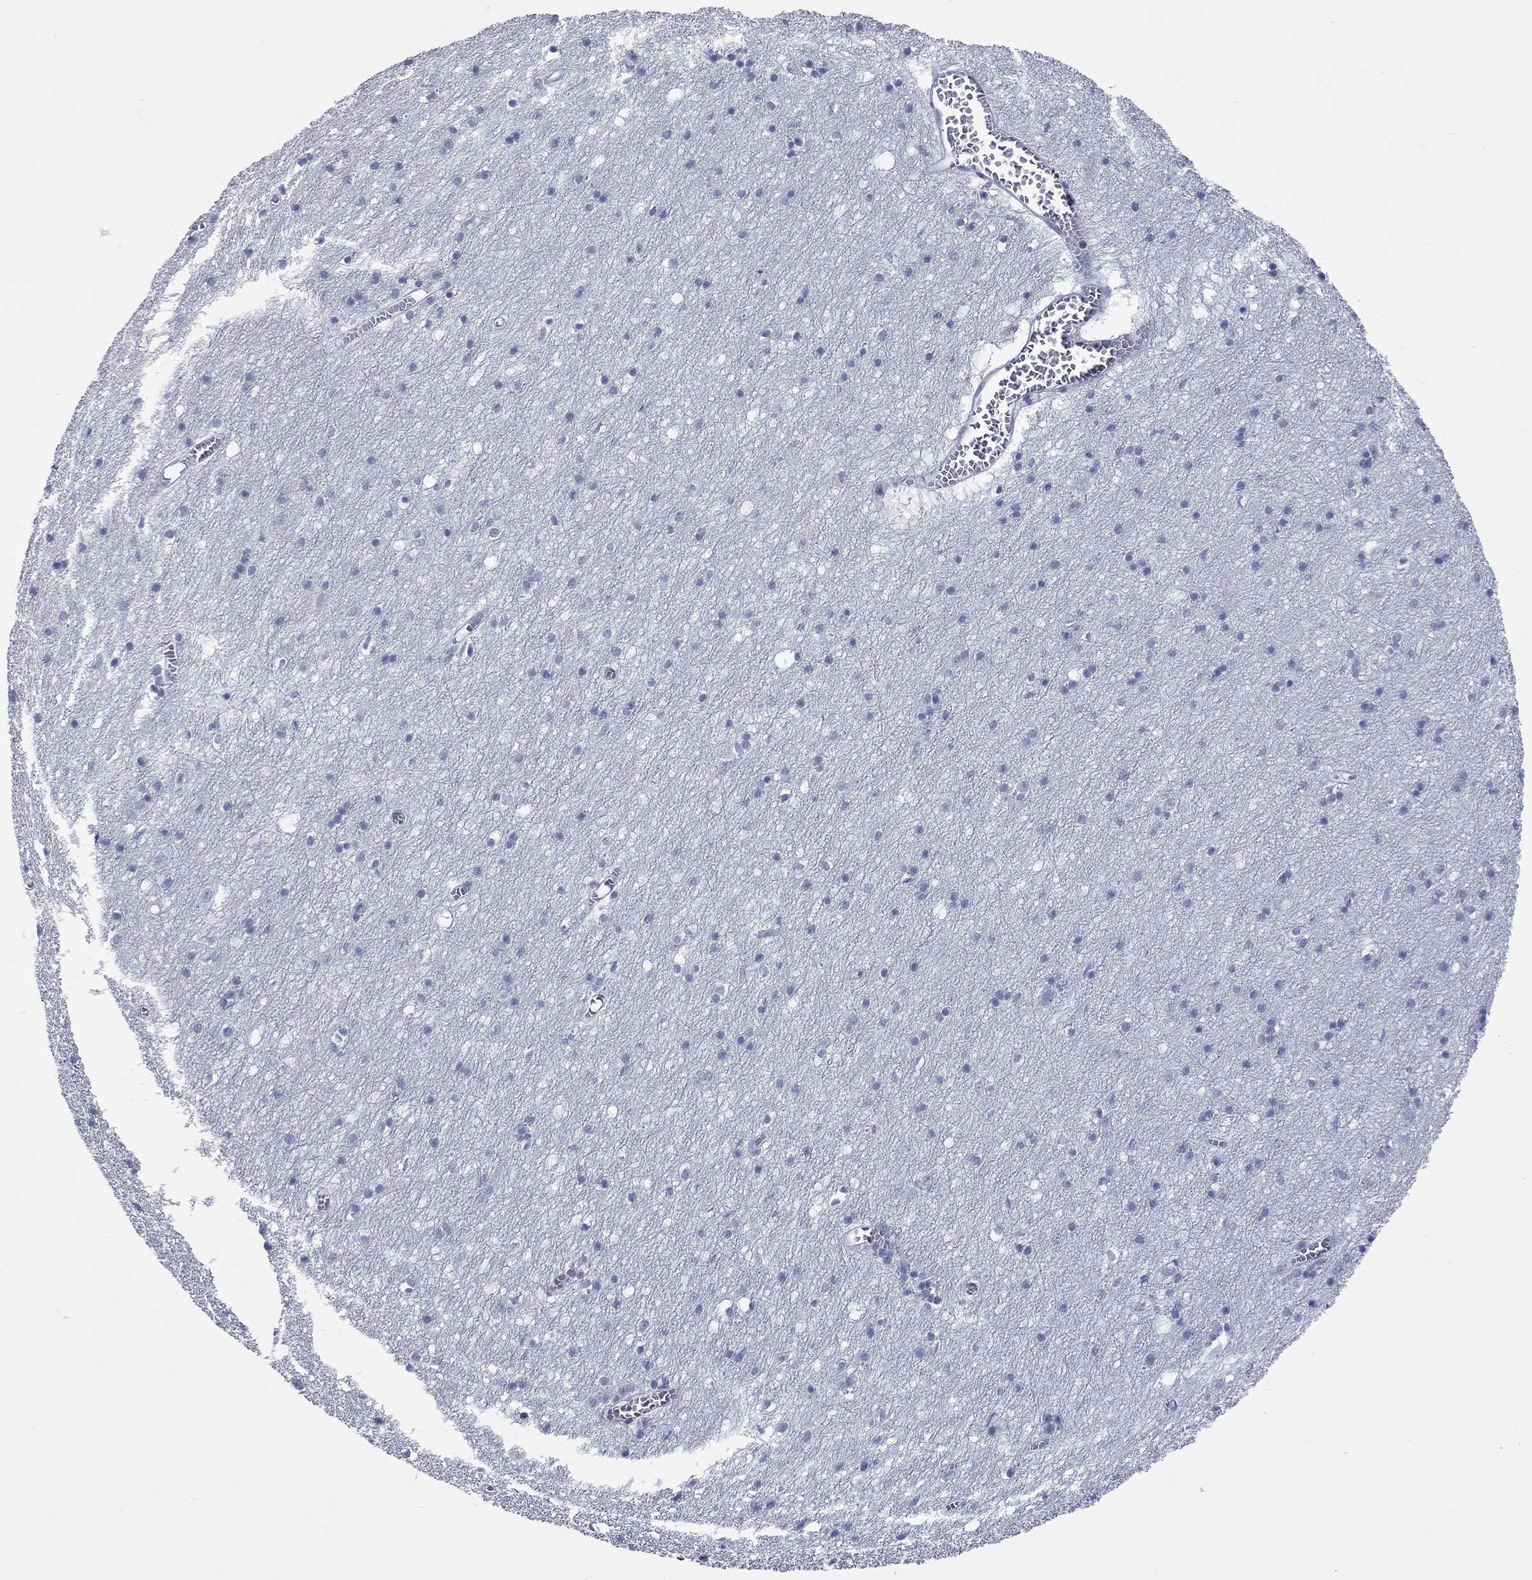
{"staining": {"intensity": "negative", "quantity": "none", "location": "none"}, "tissue": "cerebral cortex", "cell_type": "Endothelial cells", "image_type": "normal", "snomed": [{"axis": "morphology", "description": "Normal tissue, NOS"}, {"axis": "topography", "description": "Cerebral cortex"}], "caption": "The histopathology image displays no staining of endothelial cells in benign cerebral cortex.", "gene": "ASF1B", "patient": {"sex": "male", "age": 70}}